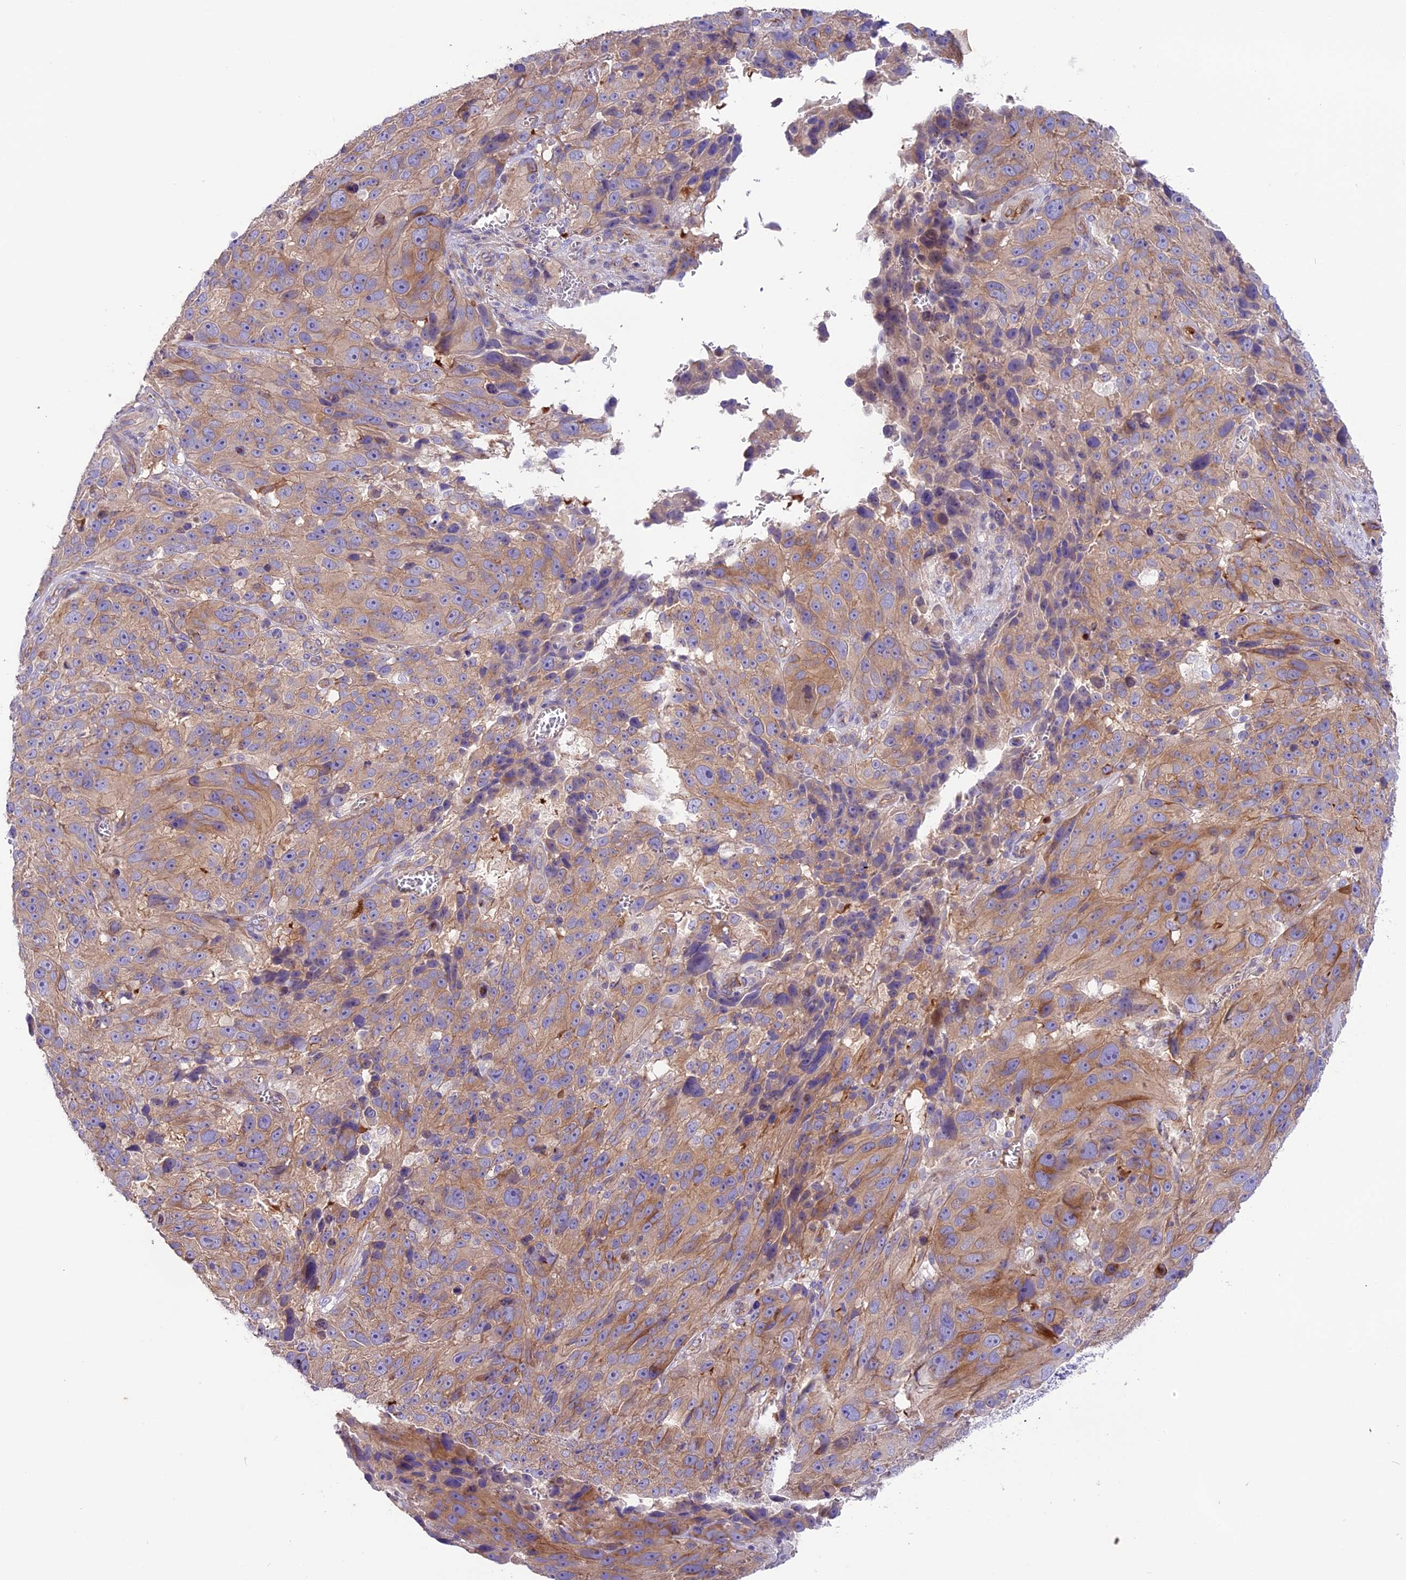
{"staining": {"intensity": "moderate", "quantity": ">75%", "location": "cytoplasmic/membranous"}, "tissue": "melanoma", "cell_type": "Tumor cells", "image_type": "cancer", "snomed": [{"axis": "morphology", "description": "Malignant melanoma, NOS"}, {"axis": "topography", "description": "Skin"}], "caption": "Immunohistochemistry histopathology image of human melanoma stained for a protein (brown), which exhibits medium levels of moderate cytoplasmic/membranous staining in about >75% of tumor cells.", "gene": "CD99L2", "patient": {"sex": "male", "age": 84}}